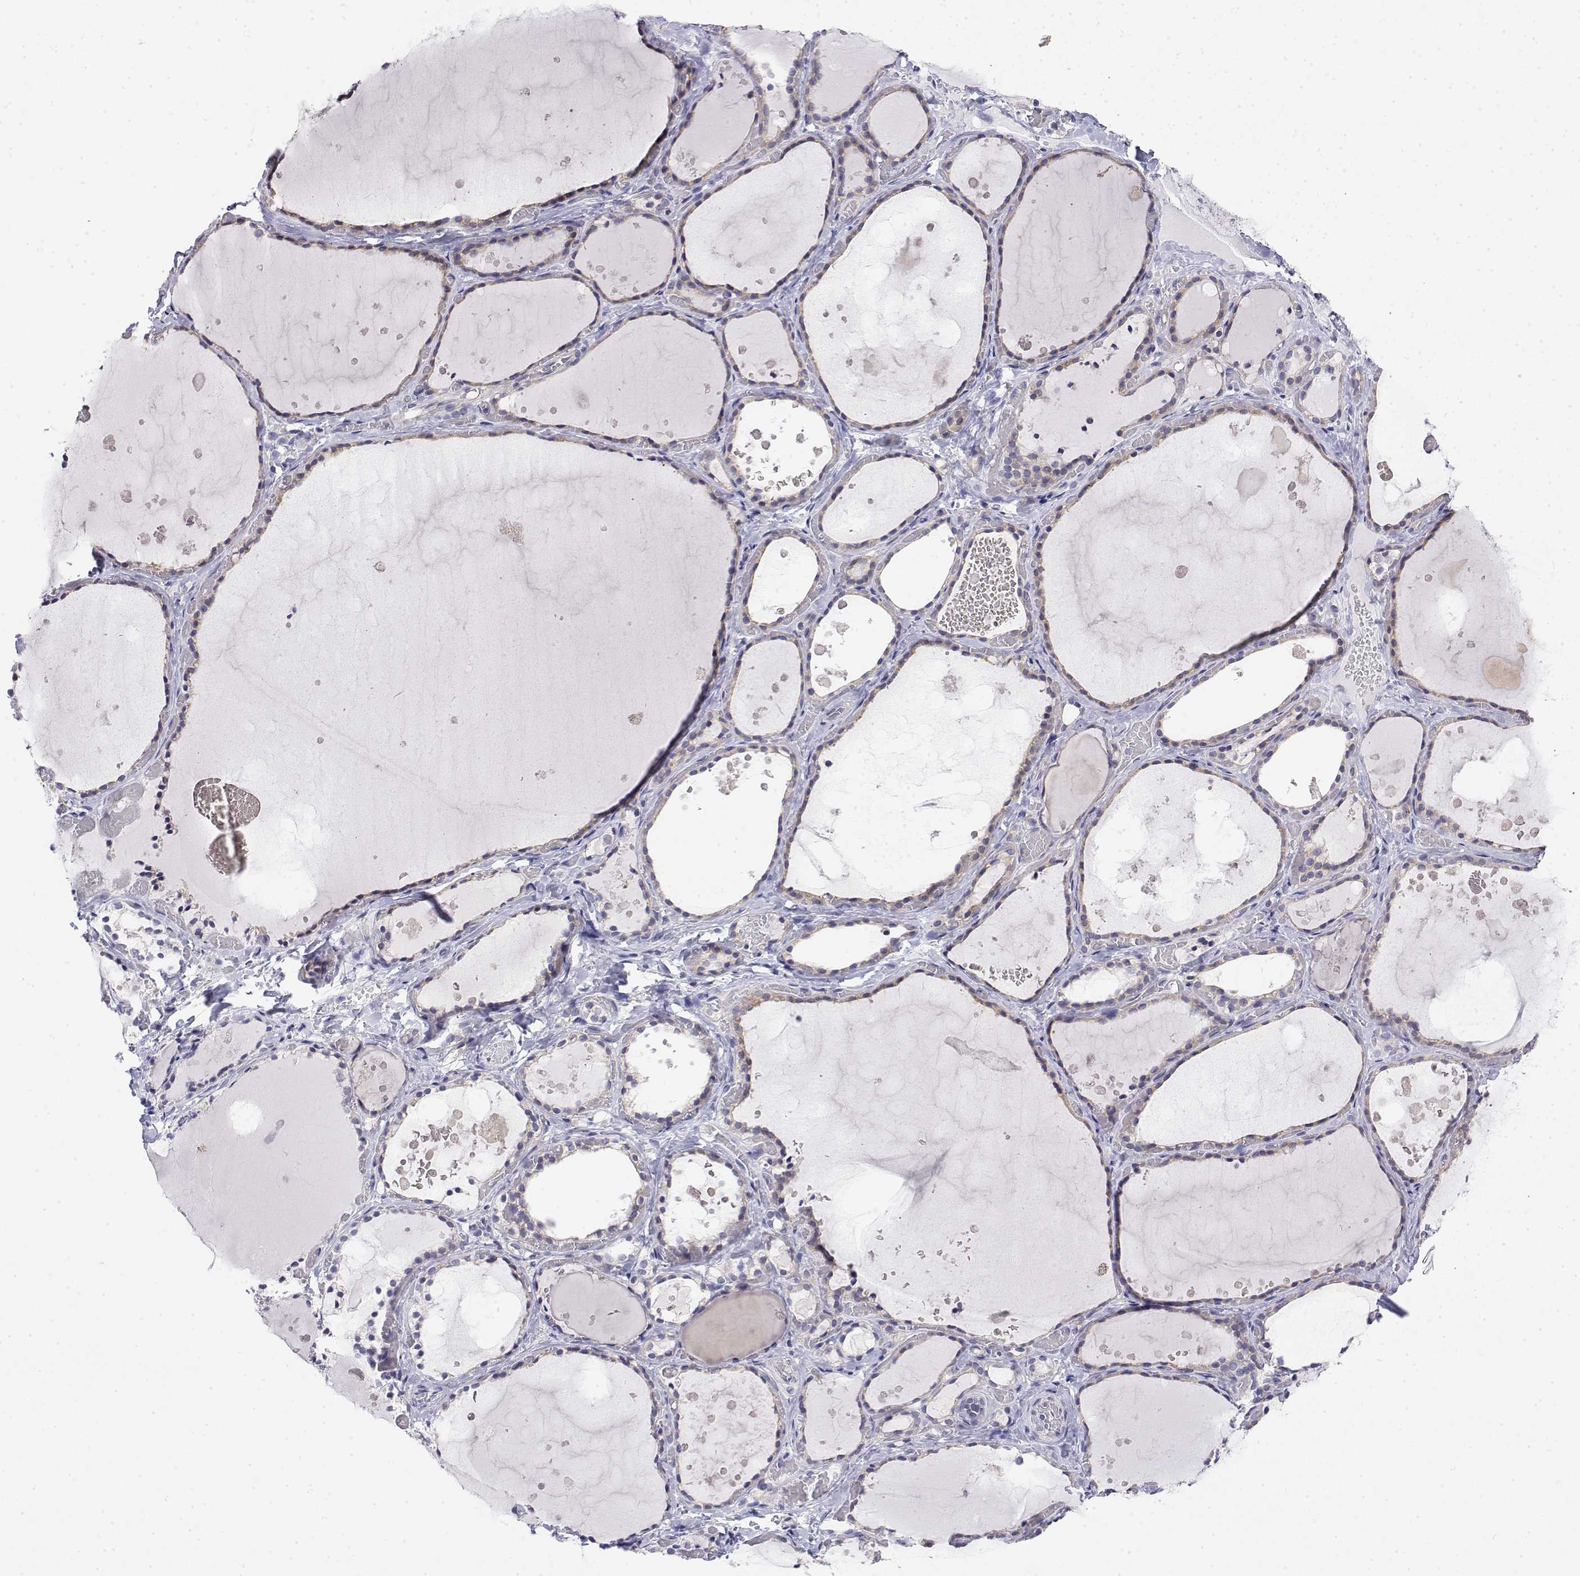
{"staining": {"intensity": "negative", "quantity": "none", "location": "none"}, "tissue": "thyroid gland", "cell_type": "Glandular cells", "image_type": "normal", "snomed": [{"axis": "morphology", "description": "Normal tissue, NOS"}, {"axis": "topography", "description": "Thyroid gland"}], "caption": "This is an immunohistochemistry histopathology image of benign human thyroid gland. There is no positivity in glandular cells.", "gene": "LY6D", "patient": {"sex": "female", "age": 56}}